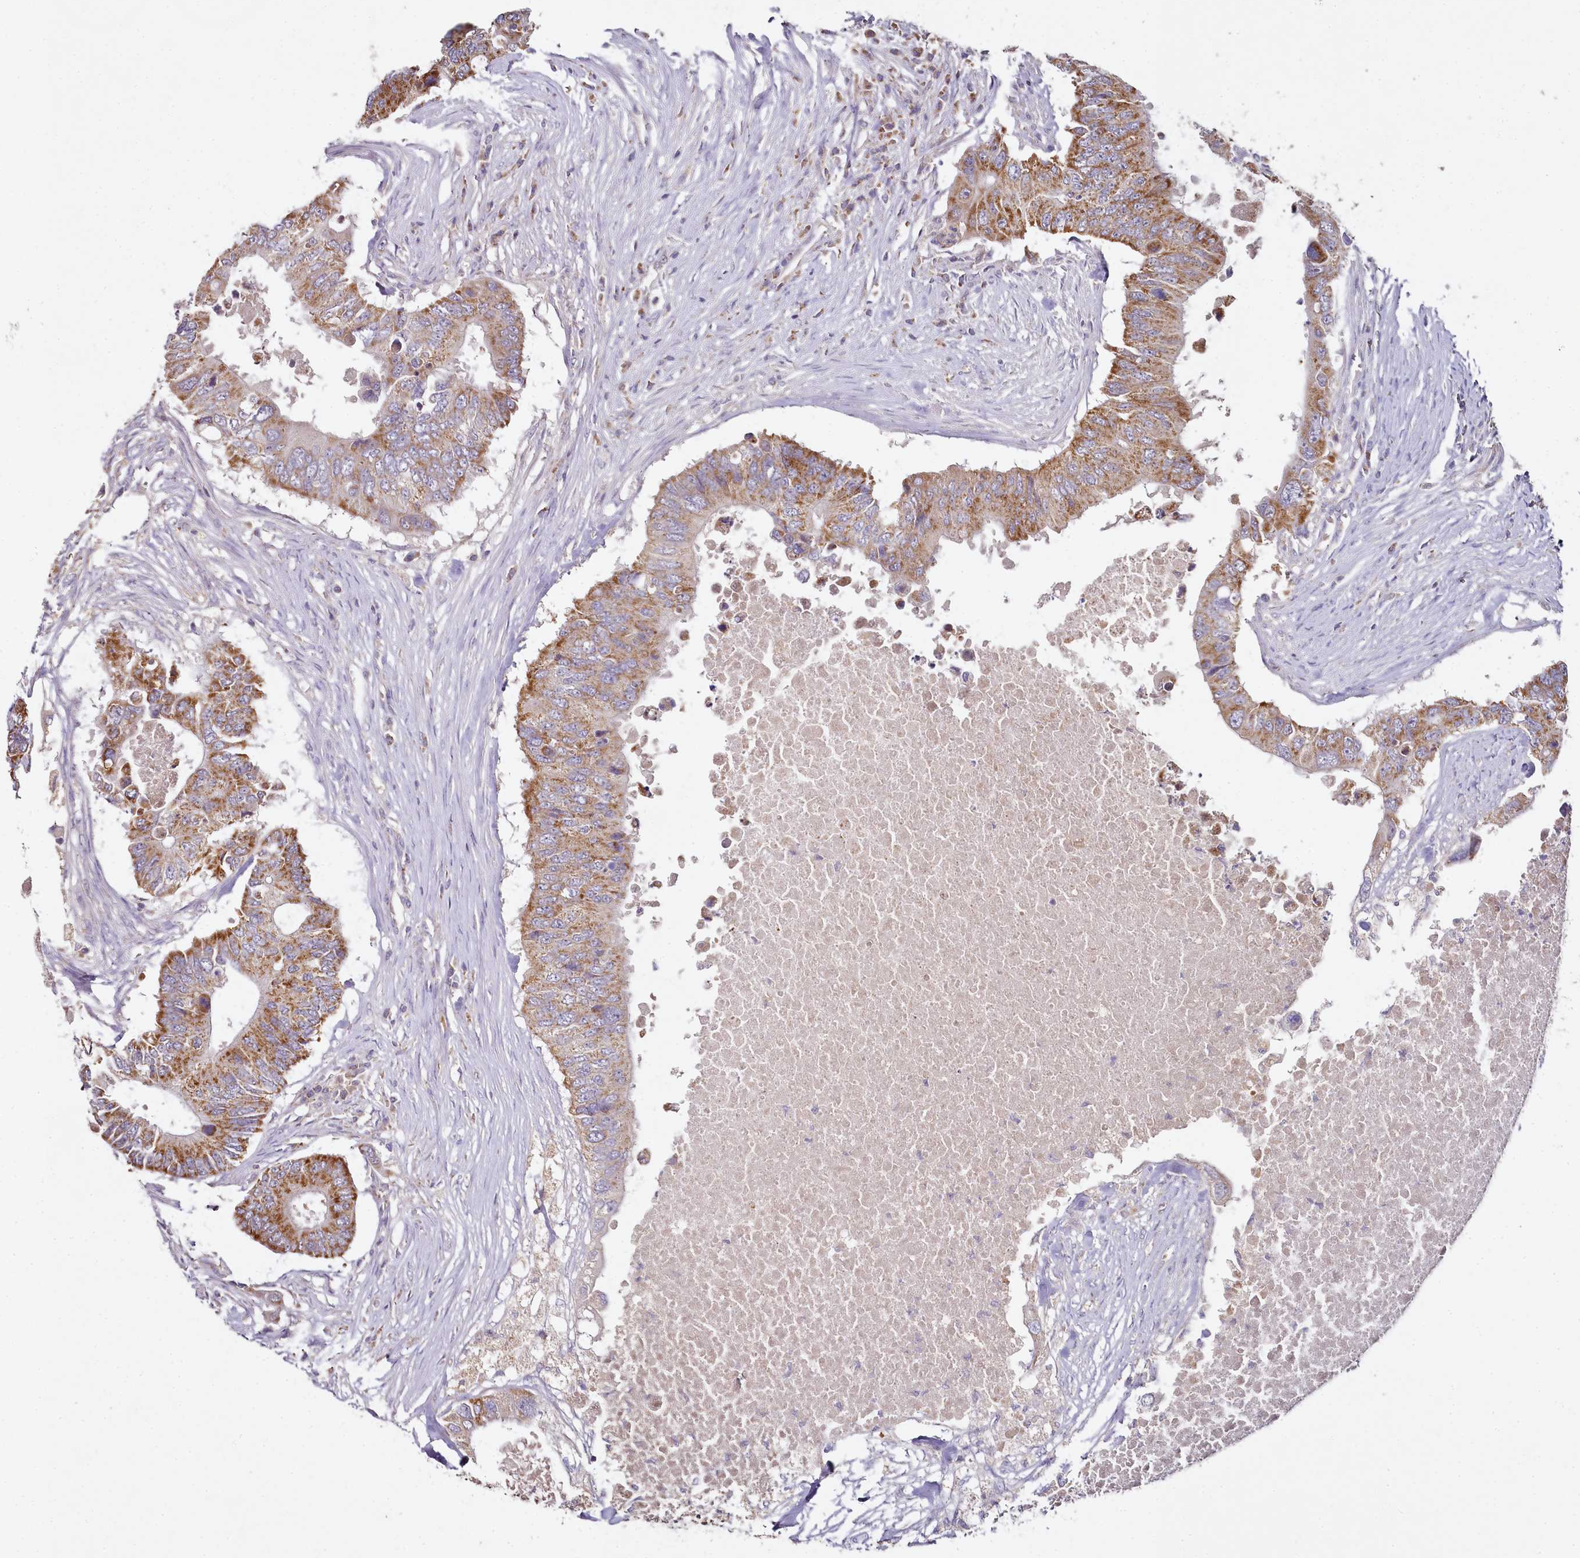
{"staining": {"intensity": "strong", "quantity": ">75%", "location": "cytoplasmic/membranous"}, "tissue": "colorectal cancer", "cell_type": "Tumor cells", "image_type": "cancer", "snomed": [{"axis": "morphology", "description": "Adenocarcinoma, NOS"}, {"axis": "topography", "description": "Colon"}], "caption": "The photomicrograph displays immunohistochemical staining of colorectal cancer. There is strong cytoplasmic/membranous positivity is present in about >75% of tumor cells. (DAB (3,3'-diaminobenzidine) IHC with brightfield microscopy, high magnification).", "gene": "ACSS1", "patient": {"sex": "male", "age": 71}}